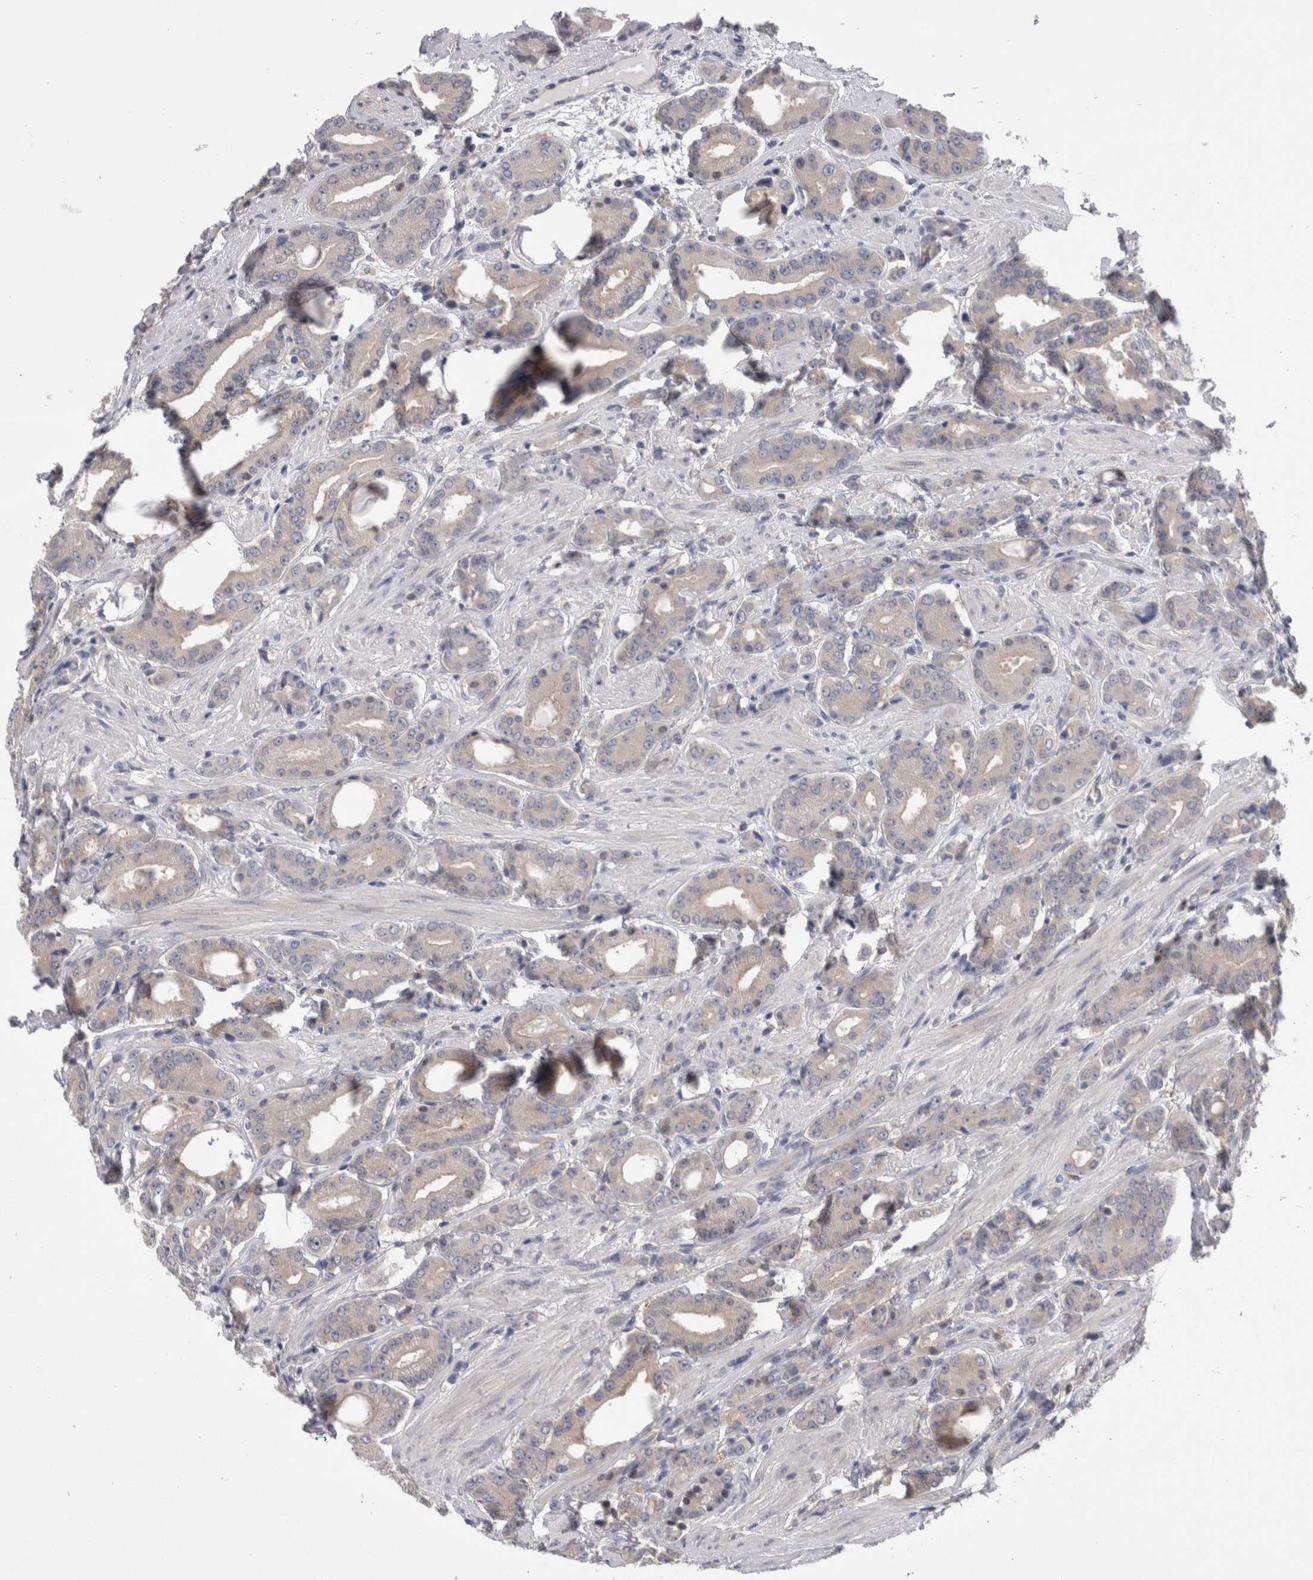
{"staining": {"intensity": "negative", "quantity": "none", "location": "none"}, "tissue": "prostate cancer", "cell_type": "Tumor cells", "image_type": "cancer", "snomed": [{"axis": "morphology", "description": "Adenocarcinoma, High grade"}, {"axis": "topography", "description": "Prostate"}], "caption": "This is a histopathology image of immunohistochemistry staining of adenocarcinoma (high-grade) (prostate), which shows no expression in tumor cells.", "gene": "DCTN6", "patient": {"sex": "male", "age": 71}}